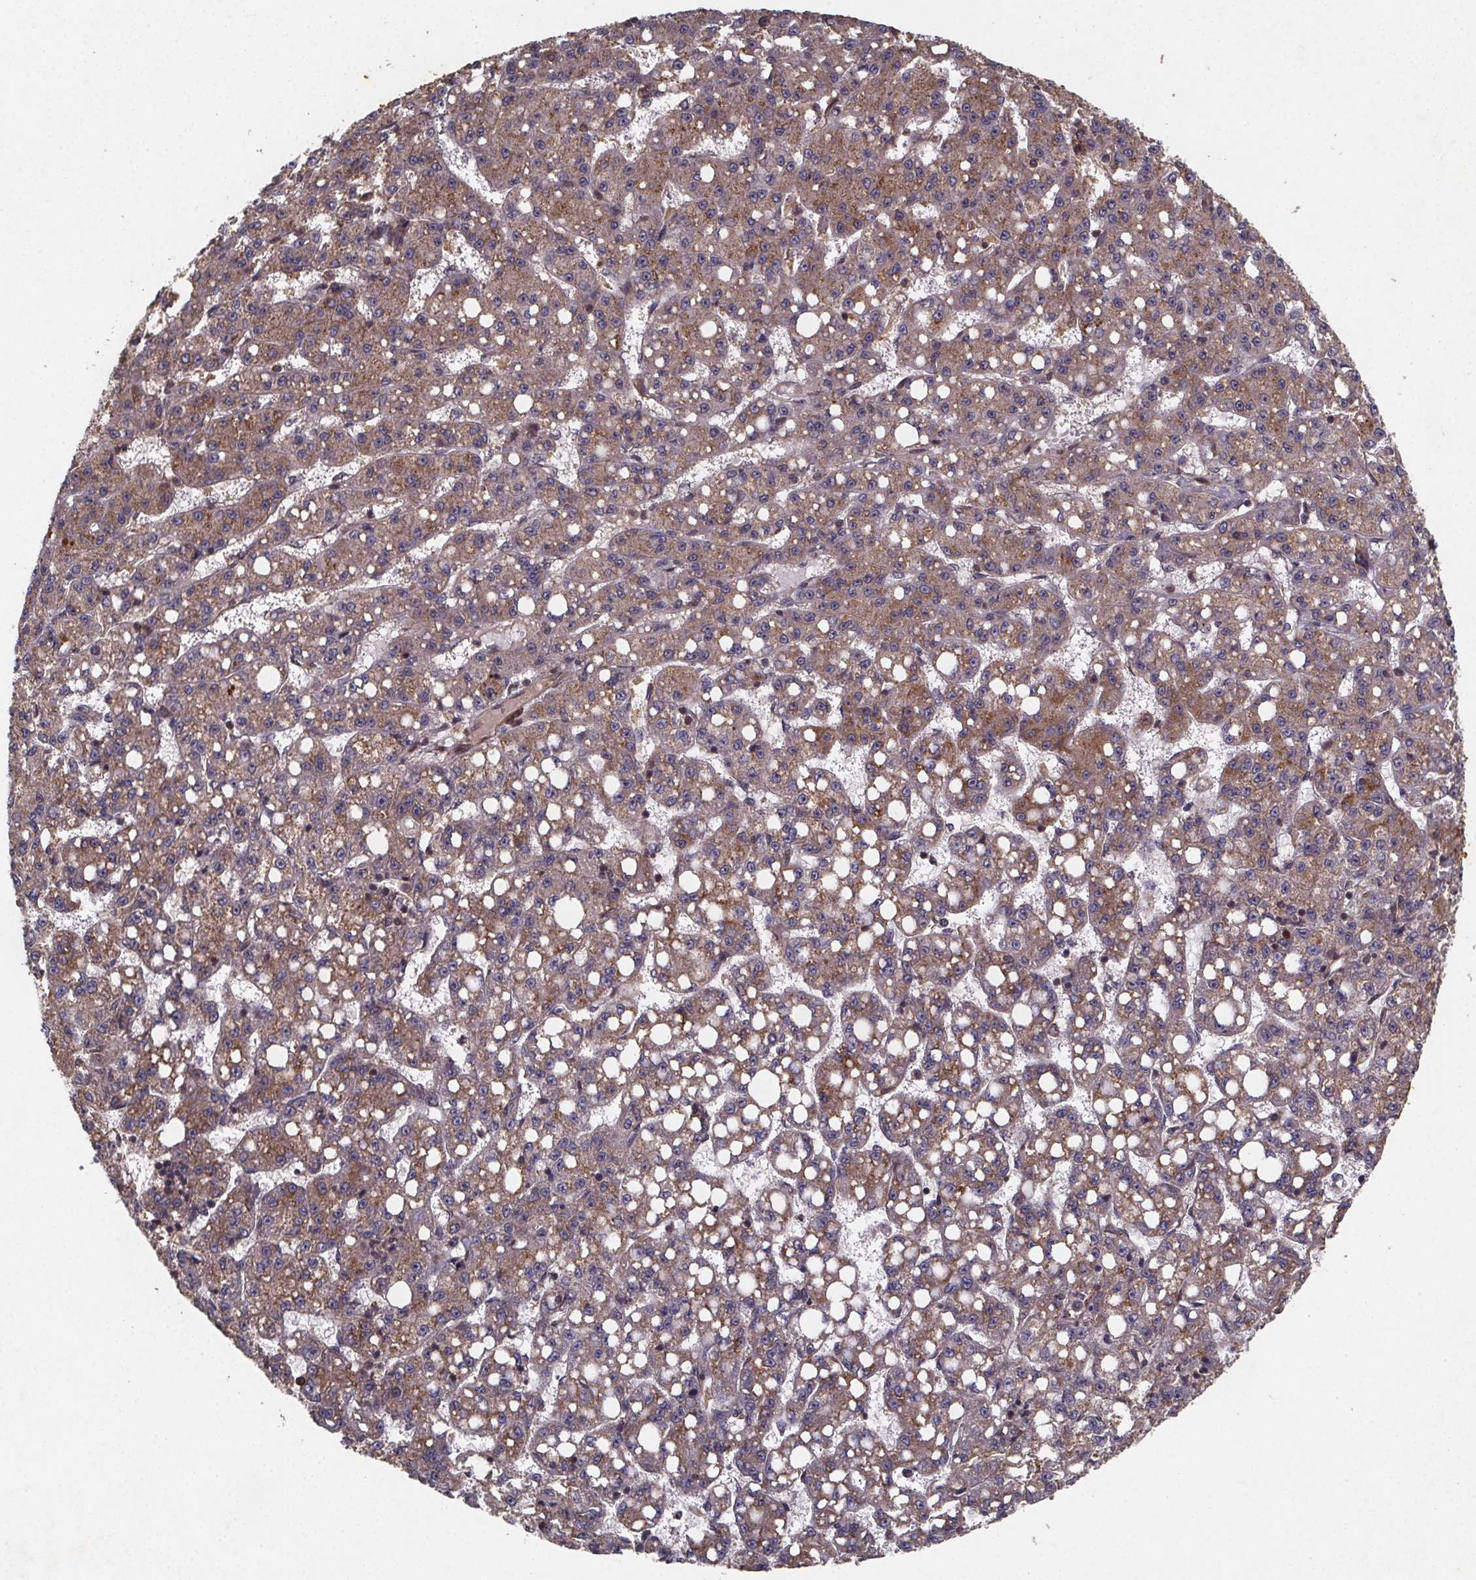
{"staining": {"intensity": "moderate", "quantity": "25%-75%", "location": "cytoplasmic/membranous"}, "tissue": "liver cancer", "cell_type": "Tumor cells", "image_type": "cancer", "snomed": [{"axis": "morphology", "description": "Carcinoma, Hepatocellular, NOS"}, {"axis": "topography", "description": "Liver"}], "caption": "Moderate cytoplasmic/membranous staining for a protein is identified in about 25%-75% of tumor cells of liver hepatocellular carcinoma using IHC.", "gene": "PIERCE2", "patient": {"sex": "female", "age": 65}}